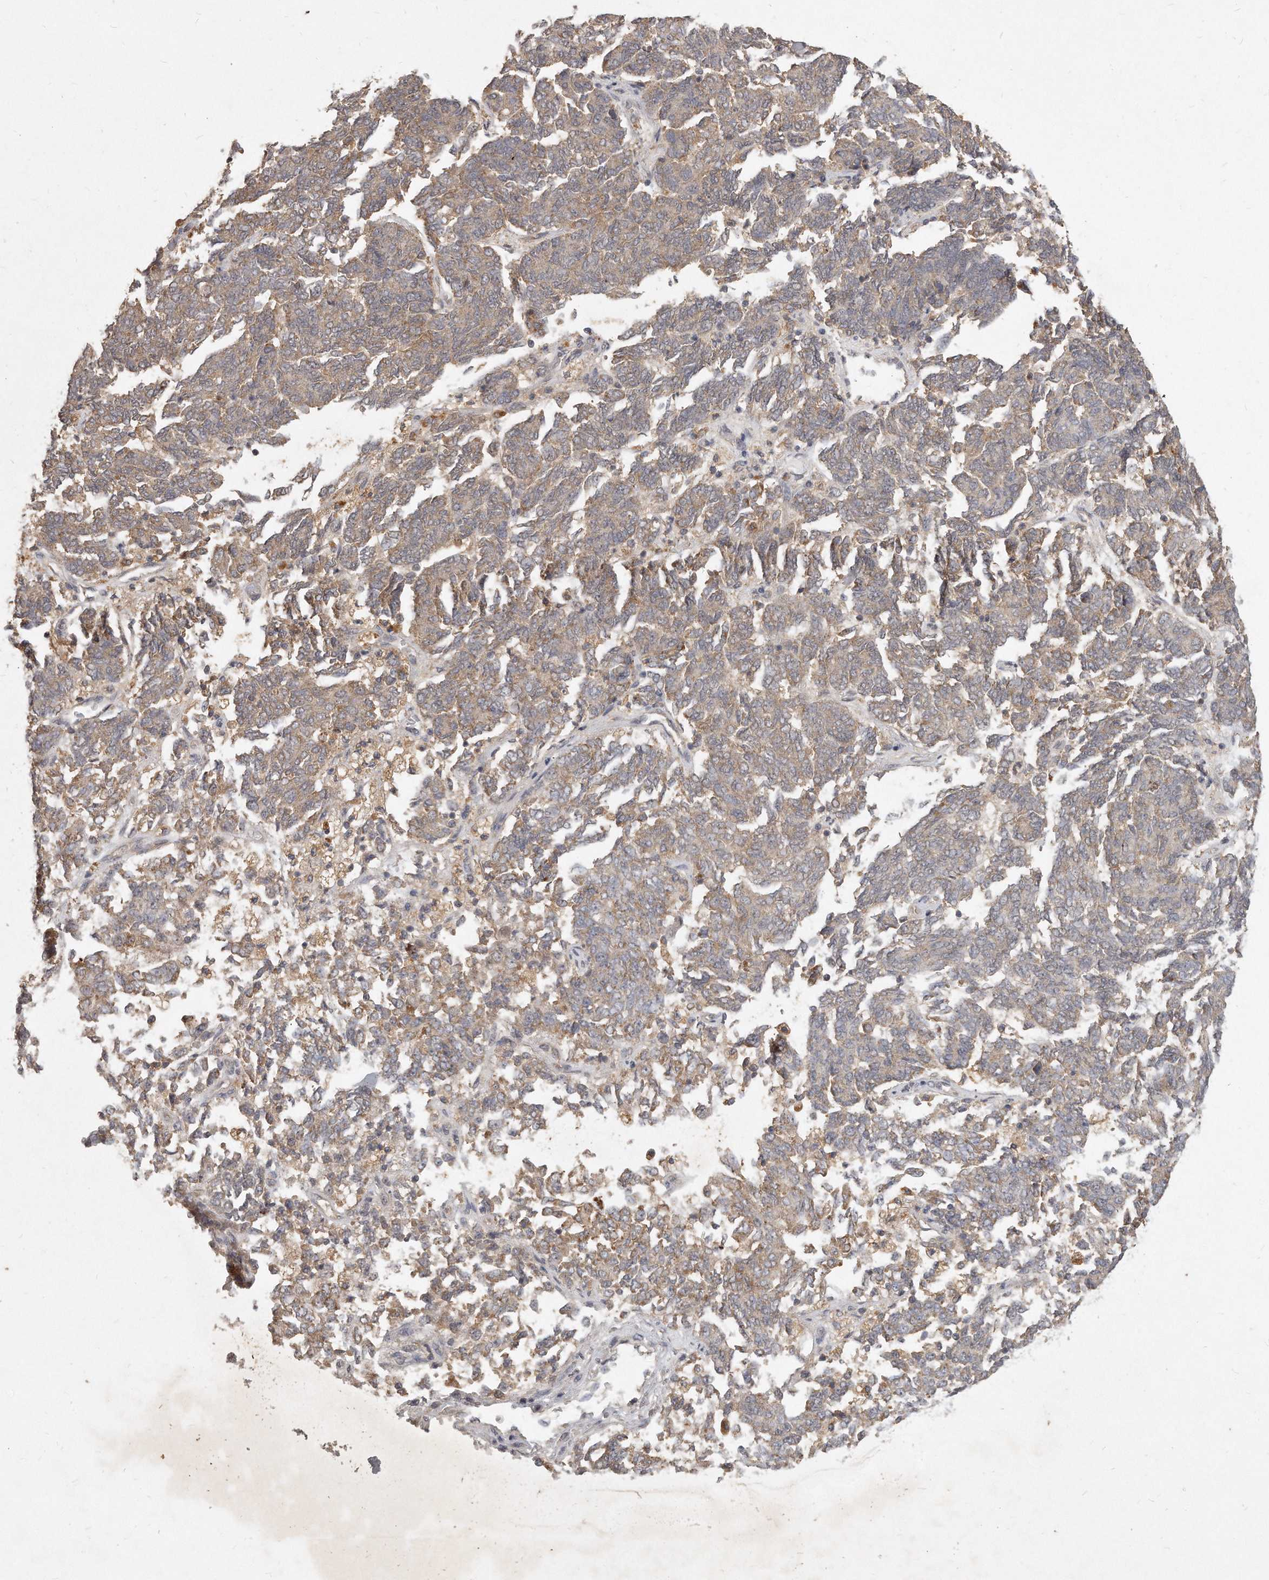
{"staining": {"intensity": "moderate", "quantity": ">75%", "location": "cytoplasmic/membranous"}, "tissue": "endometrial cancer", "cell_type": "Tumor cells", "image_type": "cancer", "snomed": [{"axis": "morphology", "description": "Adenocarcinoma, NOS"}, {"axis": "topography", "description": "Endometrium"}], "caption": "Endometrial cancer was stained to show a protein in brown. There is medium levels of moderate cytoplasmic/membranous staining in approximately >75% of tumor cells.", "gene": "LGALS8", "patient": {"sex": "female", "age": 80}}